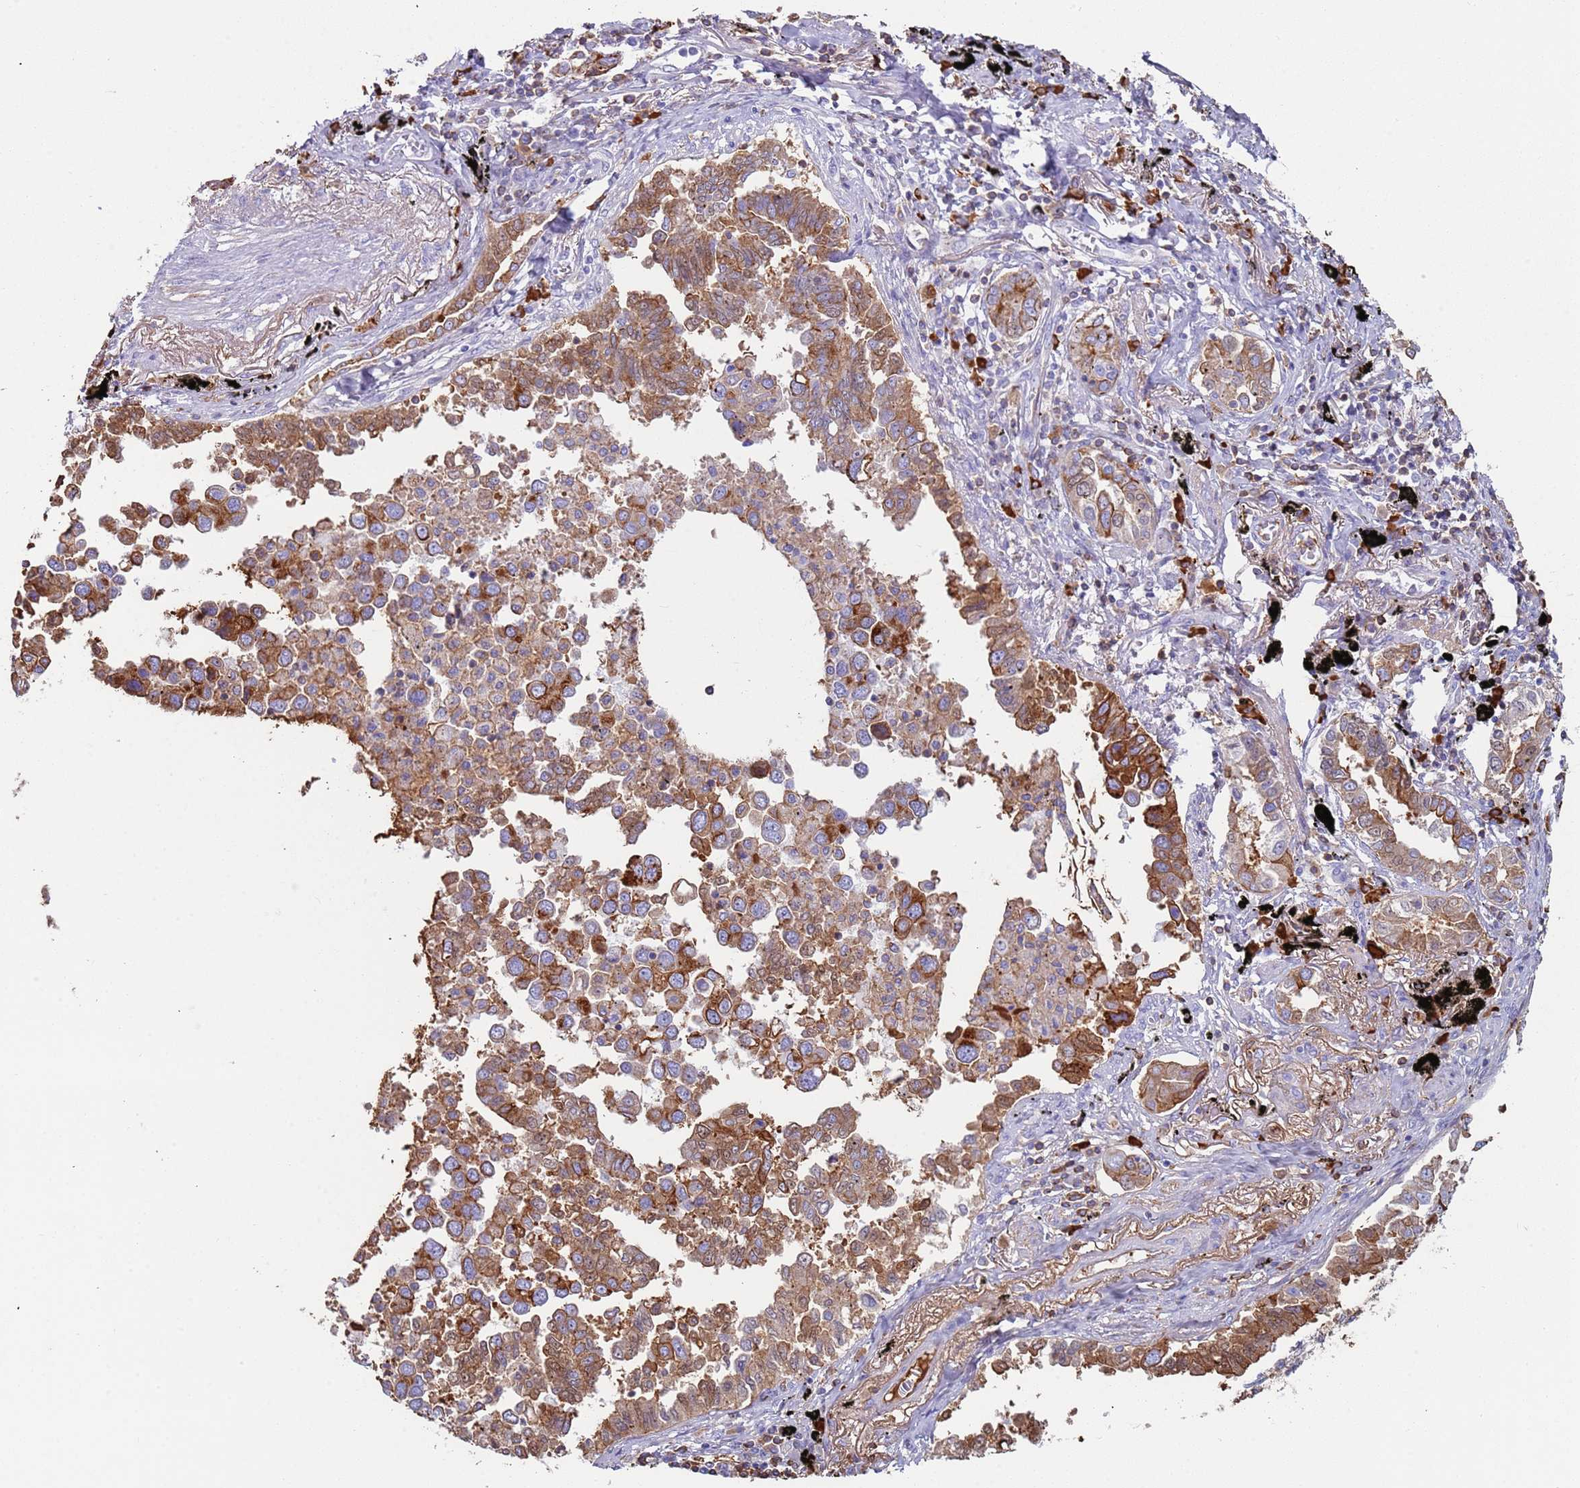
{"staining": {"intensity": "moderate", "quantity": ">75%", "location": "cytoplasmic/membranous"}, "tissue": "lung cancer", "cell_type": "Tumor cells", "image_type": "cancer", "snomed": [{"axis": "morphology", "description": "Adenocarcinoma, NOS"}, {"axis": "topography", "description": "Lung"}], "caption": "Adenocarcinoma (lung) tissue displays moderate cytoplasmic/membranous expression in about >75% of tumor cells, visualized by immunohistochemistry.", "gene": "CYSLTR2", "patient": {"sex": "male", "age": 67}}